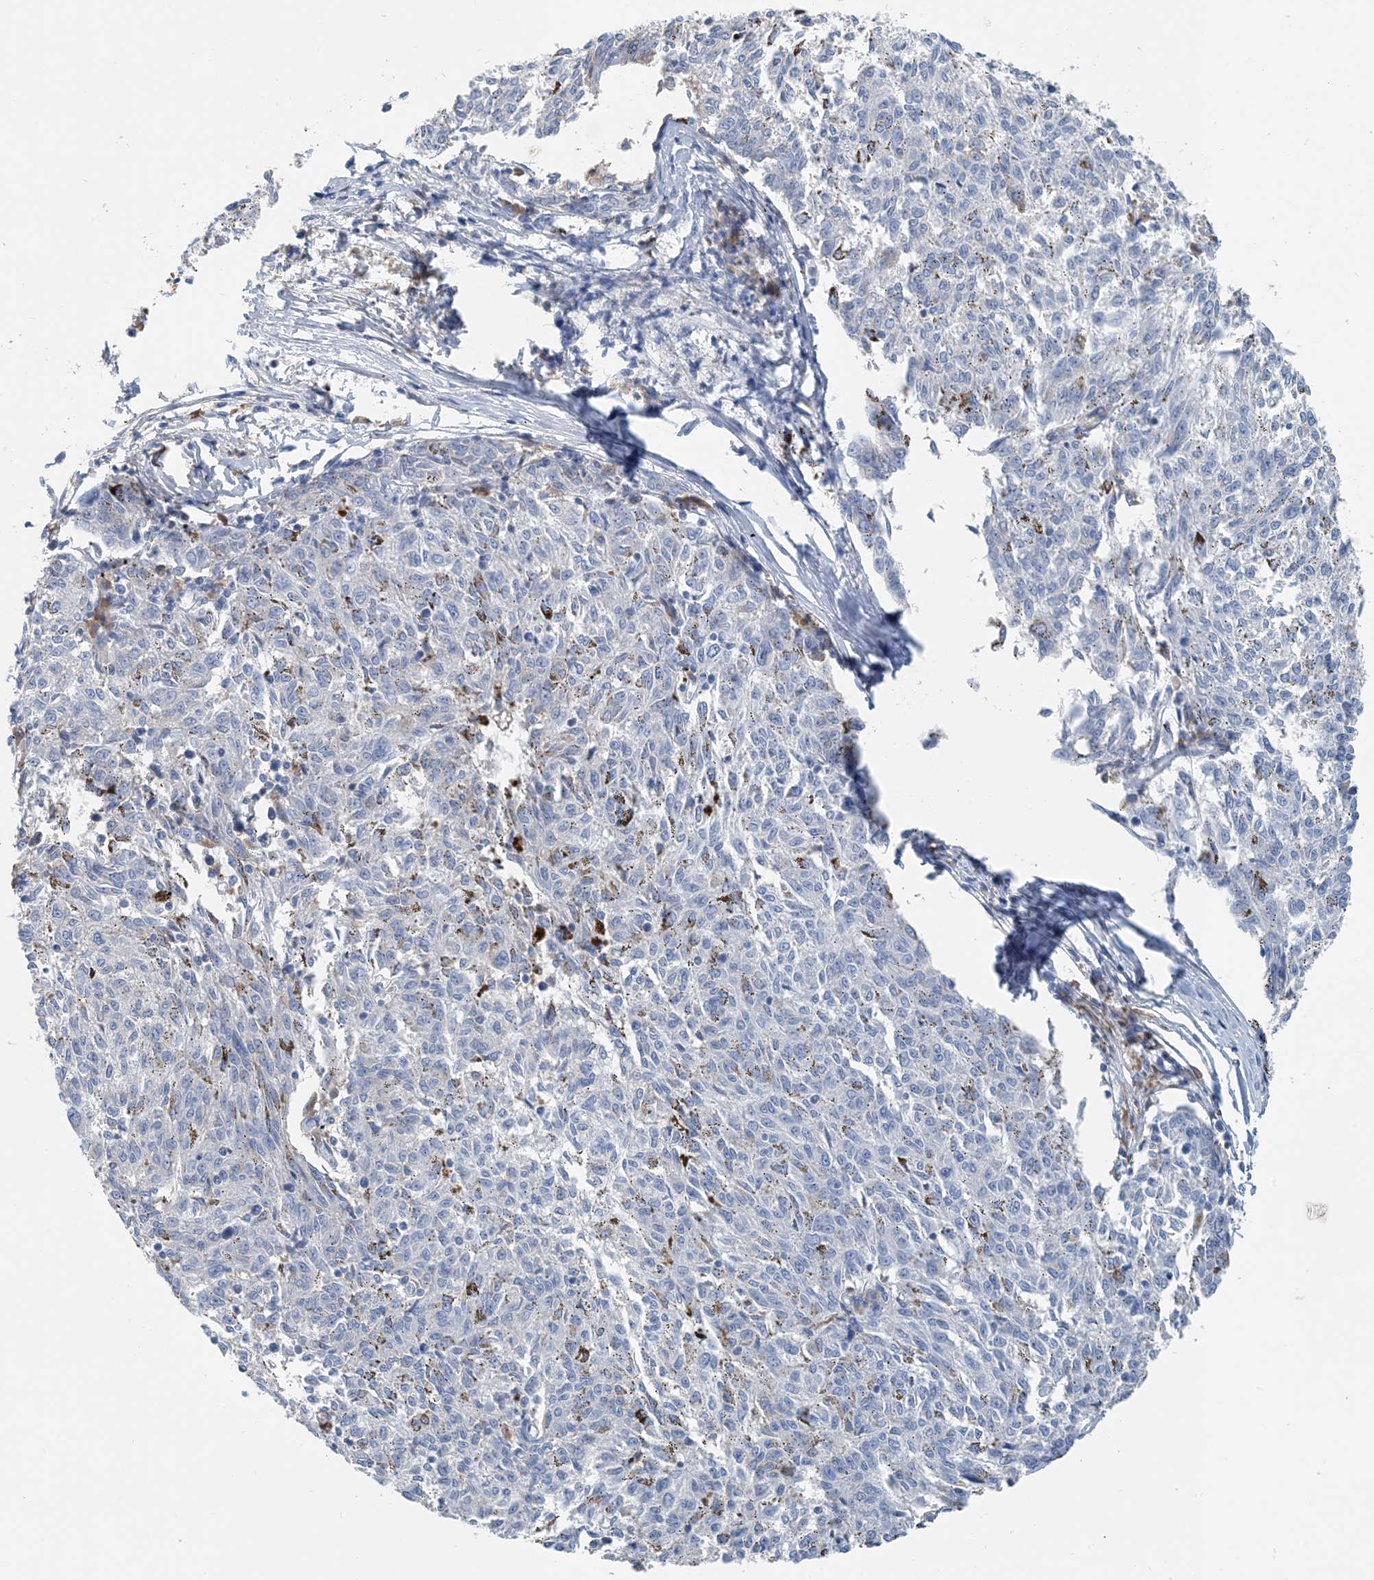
{"staining": {"intensity": "negative", "quantity": "none", "location": "none"}, "tissue": "melanoma", "cell_type": "Tumor cells", "image_type": "cancer", "snomed": [{"axis": "morphology", "description": "Malignant melanoma, NOS"}, {"axis": "topography", "description": "Skin"}], "caption": "IHC of human melanoma demonstrates no staining in tumor cells.", "gene": "CTRL", "patient": {"sex": "female", "age": 72}}